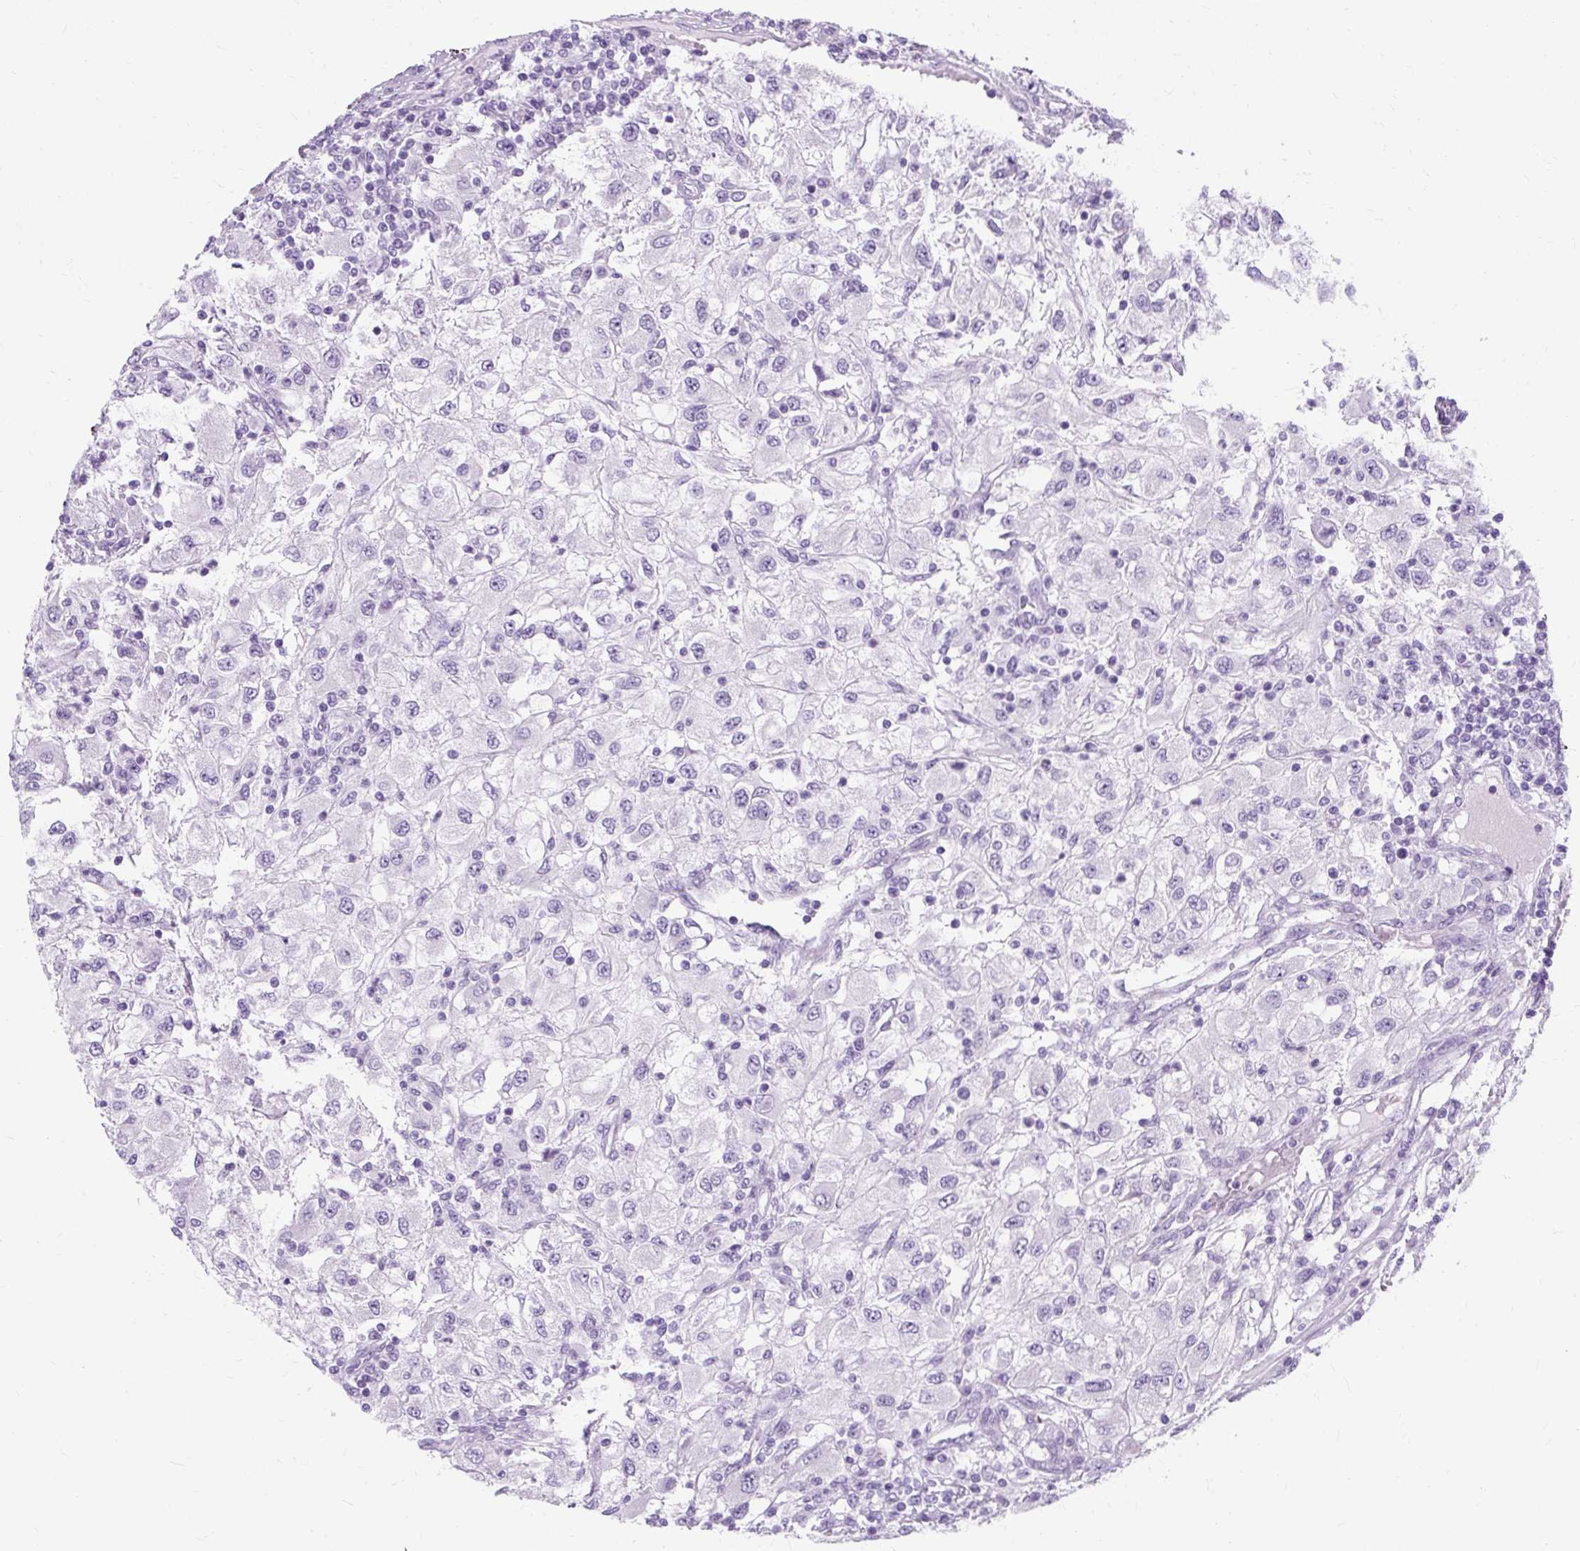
{"staining": {"intensity": "negative", "quantity": "none", "location": "none"}, "tissue": "renal cancer", "cell_type": "Tumor cells", "image_type": "cancer", "snomed": [{"axis": "morphology", "description": "Adenocarcinoma, NOS"}, {"axis": "topography", "description": "Kidney"}], "caption": "The histopathology image reveals no significant staining in tumor cells of renal cancer (adenocarcinoma).", "gene": "TMEM89", "patient": {"sex": "female", "age": 67}}